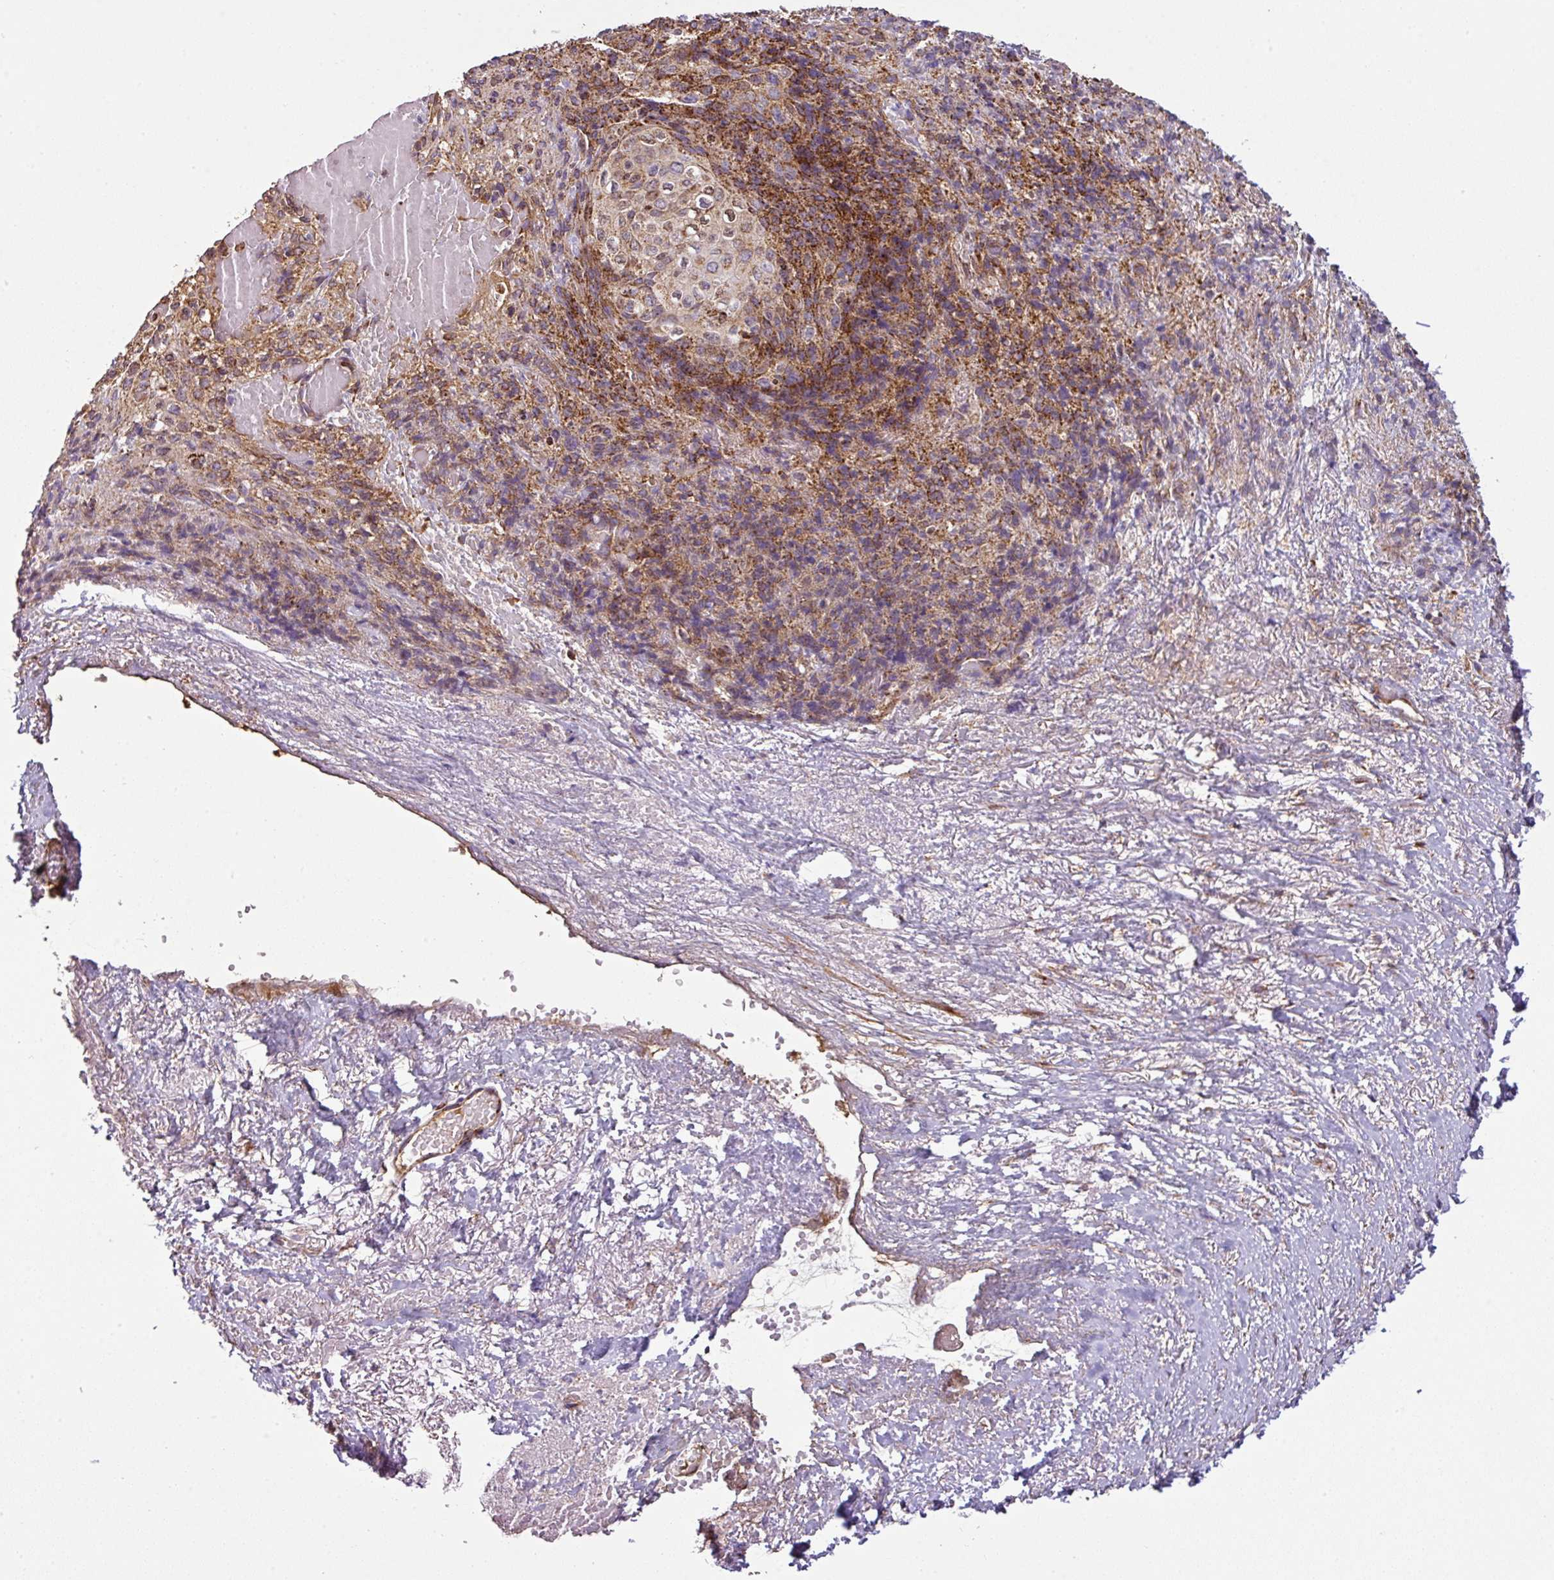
{"staining": {"intensity": "moderate", "quantity": ">75%", "location": "cytoplasmic/membranous"}, "tissue": "skin cancer", "cell_type": "Tumor cells", "image_type": "cancer", "snomed": [{"axis": "morphology", "description": "Squamous cell carcinoma, NOS"}, {"axis": "topography", "description": "Skin"}, {"axis": "topography", "description": "Vulva"}], "caption": "Immunohistochemistry (DAB) staining of squamous cell carcinoma (skin) demonstrates moderate cytoplasmic/membranous protein expression in approximately >75% of tumor cells.", "gene": "PRELID3B", "patient": {"sex": "female", "age": 85}}